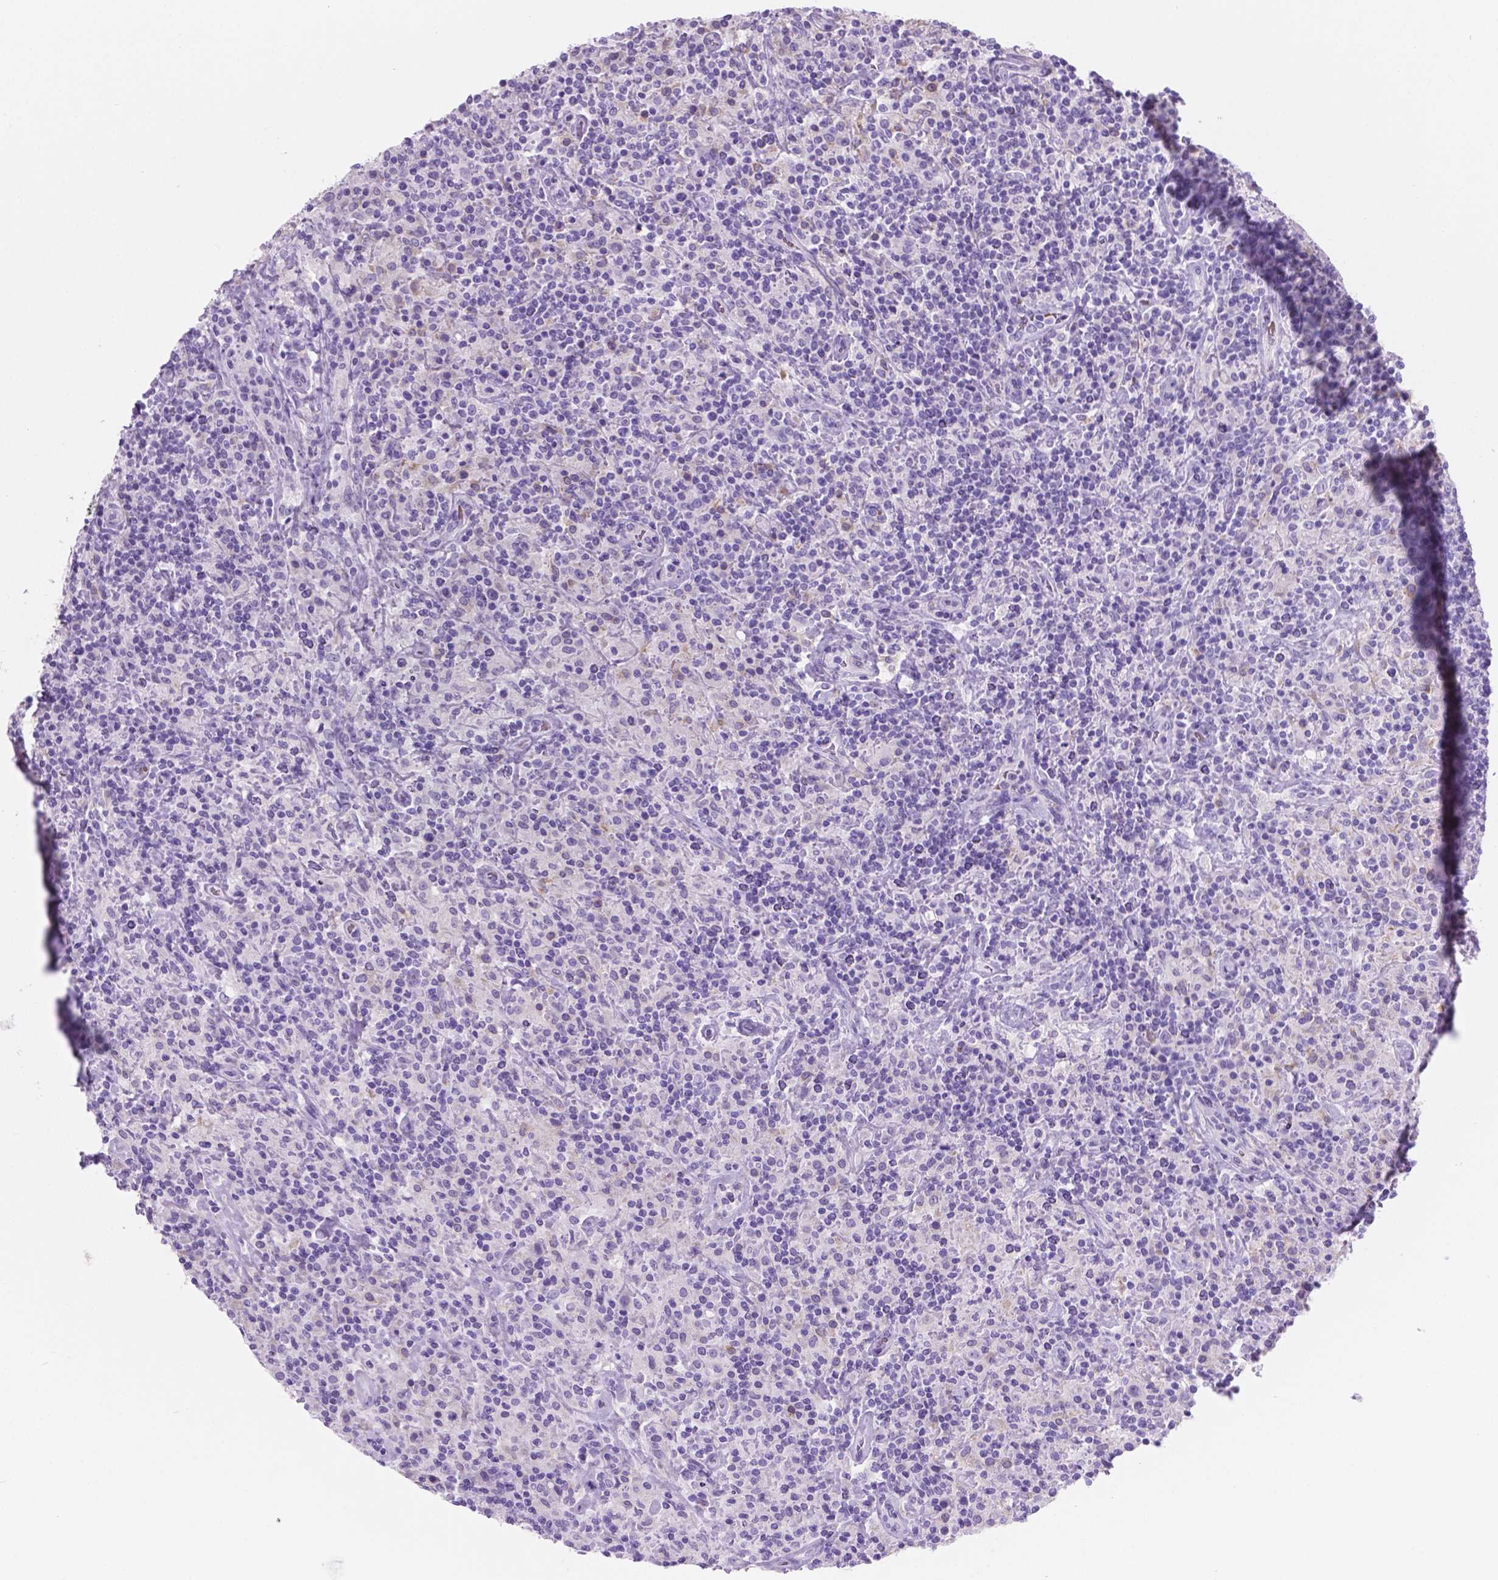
{"staining": {"intensity": "negative", "quantity": "none", "location": "none"}, "tissue": "lymphoma", "cell_type": "Tumor cells", "image_type": "cancer", "snomed": [{"axis": "morphology", "description": "Hodgkin's disease, NOS"}, {"axis": "topography", "description": "Lymph node"}], "caption": "Lymphoma stained for a protein using immunohistochemistry (IHC) reveals no expression tumor cells.", "gene": "GRIN2B", "patient": {"sex": "male", "age": 70}}